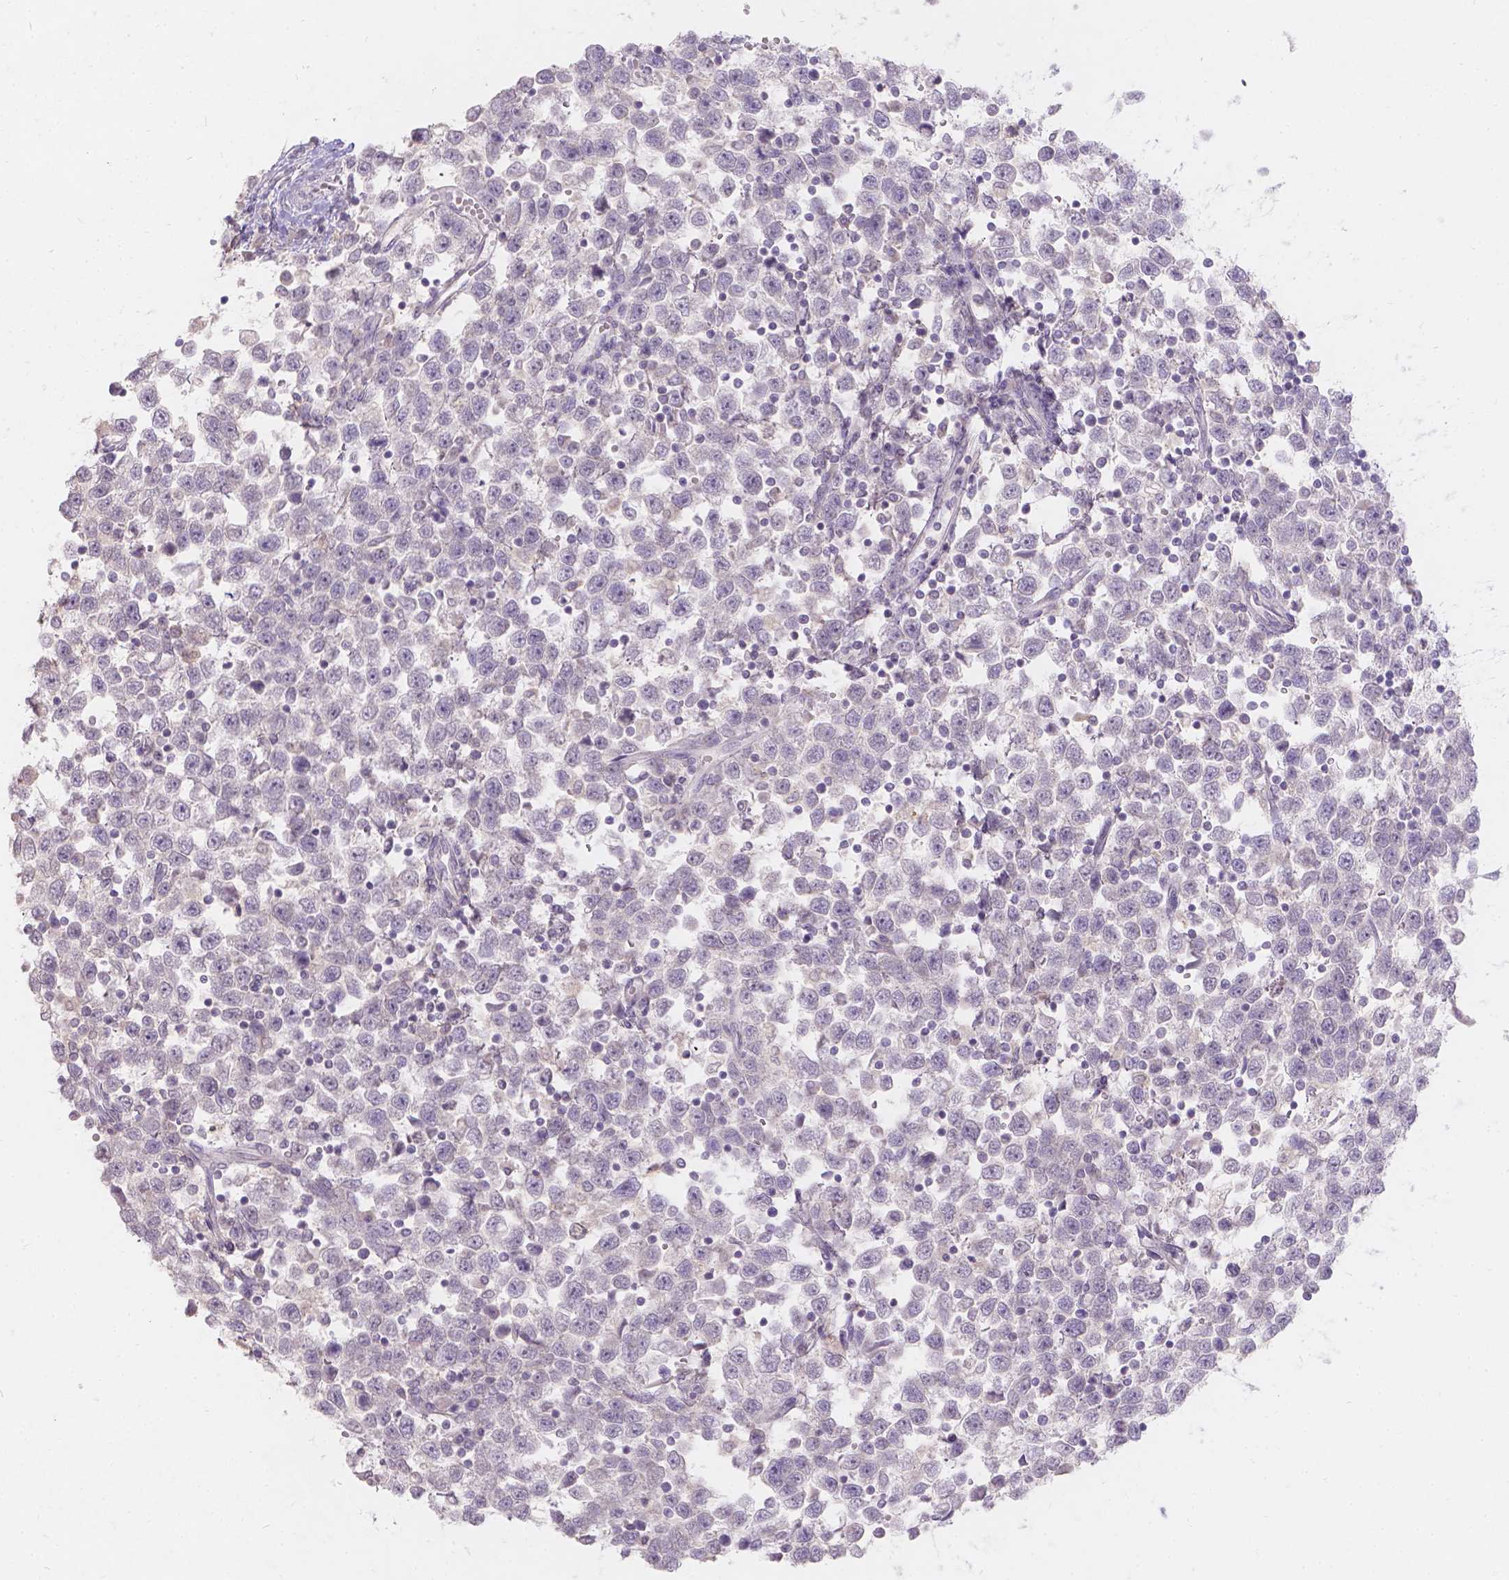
{"staining": {"intensity": "negative", "quantity": "none", "location": "none"}, "tissue": "testis cancer", "cell_type": "Tumor cells", "image_type": "cancer", "snomed": [{"axis": "morphology", "description": "Seminoma, NOS"}, {"axis": "topography", "description": "Testis"}], "caption": "DAB (3,3'-diaminobenzidine) immunohistochemical staining of human testis cancer (seminoma) reveals no significant staining in tumor cells.", "gene": "DCAF4L1", "patient": {"sex": "male", "age": 34}}